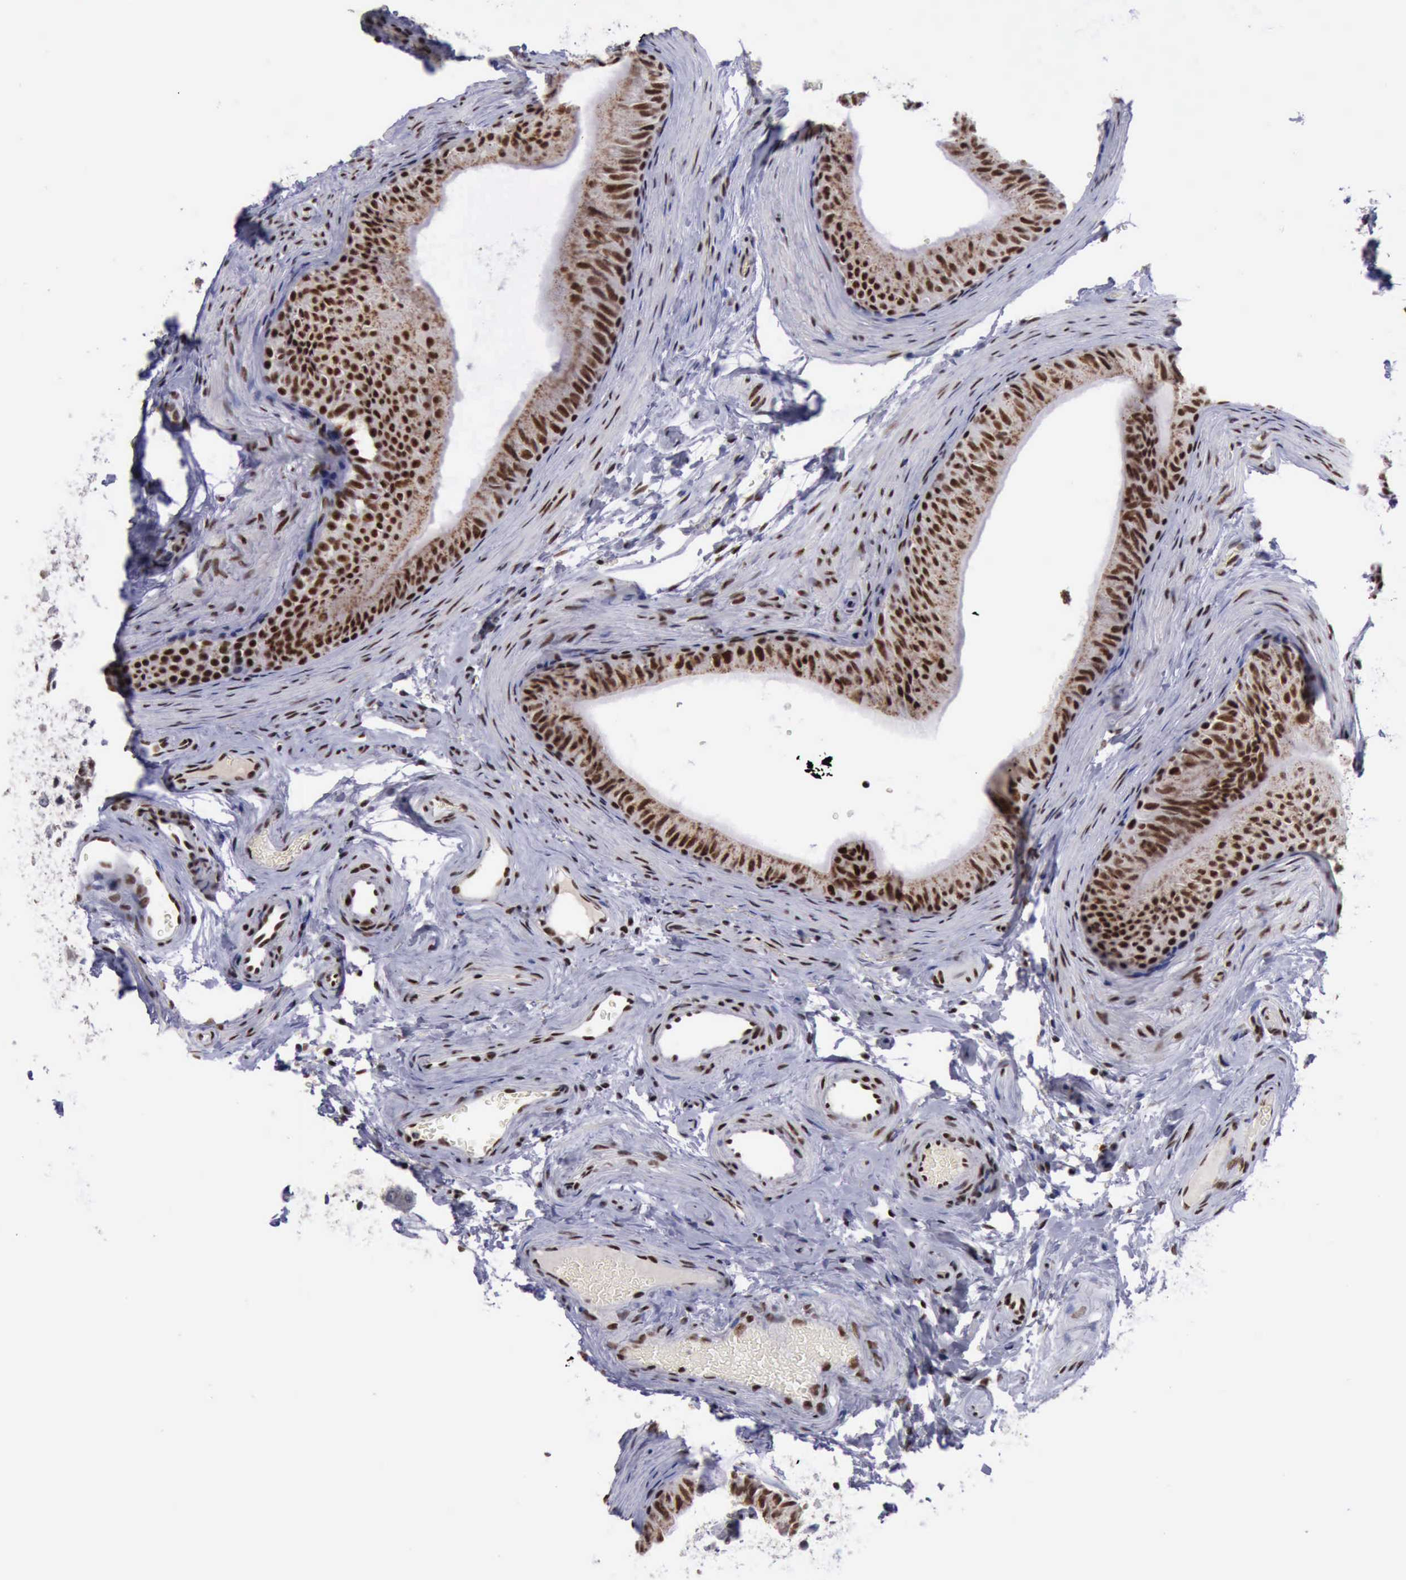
{"staining": {"intensity": "strong", "quantity": ">75%", "location": "nuclear"}, "tissue": "epididymis", "cell_type": "Glandular cells", "image_type": "normal", "snomed": [{"axis": "morphology", "description": "Normal tissue, NOS"}, {"axis": "topography", "description": "Testis"}, {"axis": "topography", "description": "Epididymis"}], "caption": "Immunohistochemistry (IHC) histopathology image of normal epididymis stained for a protein (brown), which displays high levels of strong nuclear staining in about >75% of glandular cells.", "gene": "YY1", "patient": {"sex": "male", "age": 36}}